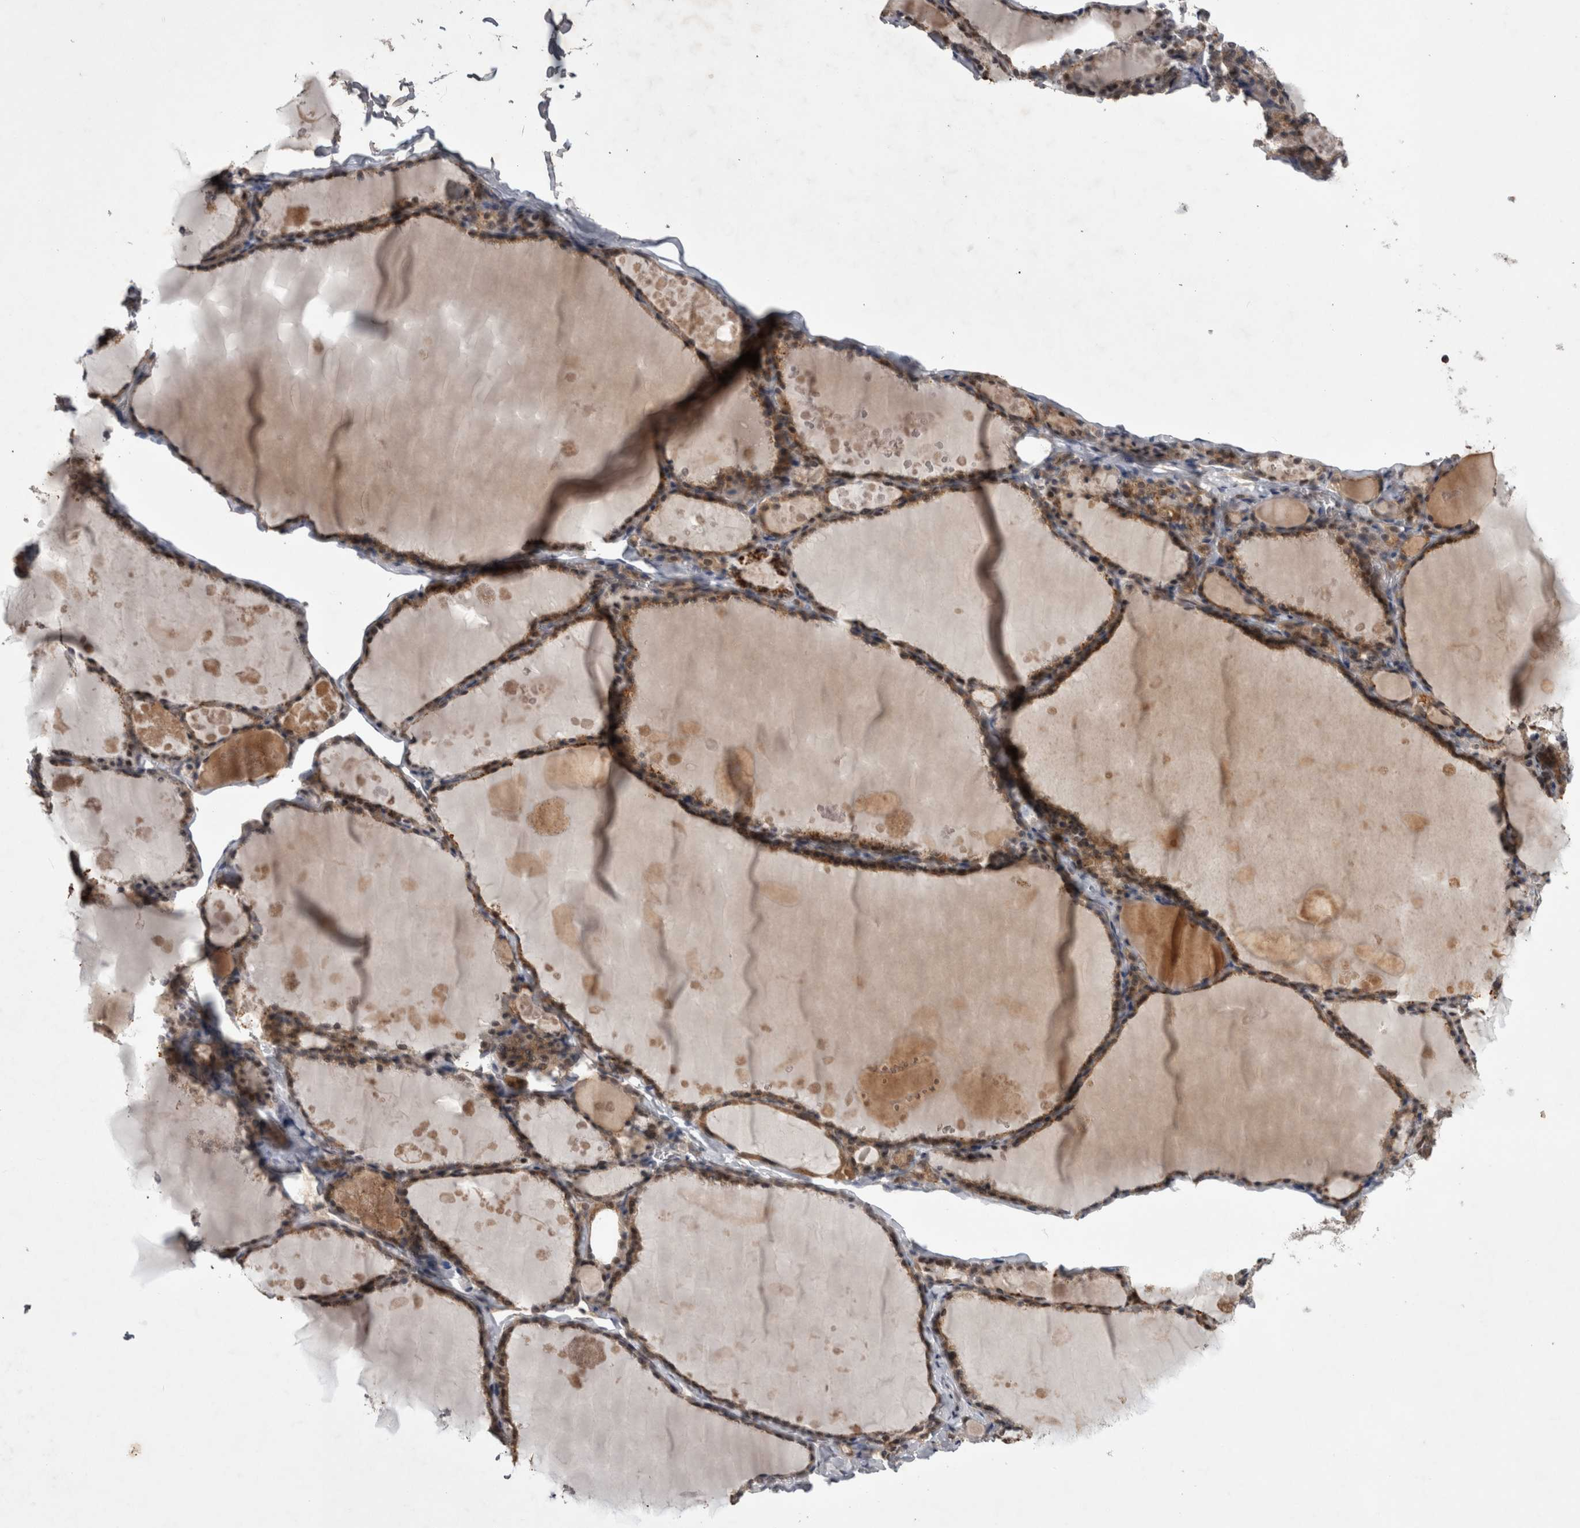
{"staining": {"intensity": "moderate", "quantity": ">75%", "location": "cytoplasmic/membranous,nuclear"}, "tissue": "thyroid gland", "cell_type": "Glandular cells", "image_type": "normal", "snomed": [{"axis": "morphology", "description": "Normal tissue, NOS"}, {"axis": "topography", "description": "Thyroid gland"}], "caption": "Brown immunohistochemical staining in benign human thyroid gland demonstrates moderate cytoplasmic/membranous,nuclear expression in approximately >75% of glandular cells. Ihc stains the protein of interest in brown and the nuclei are stained blue.", "gene": "ZNF114", "patient": {"sex": "male", "age": 56}}